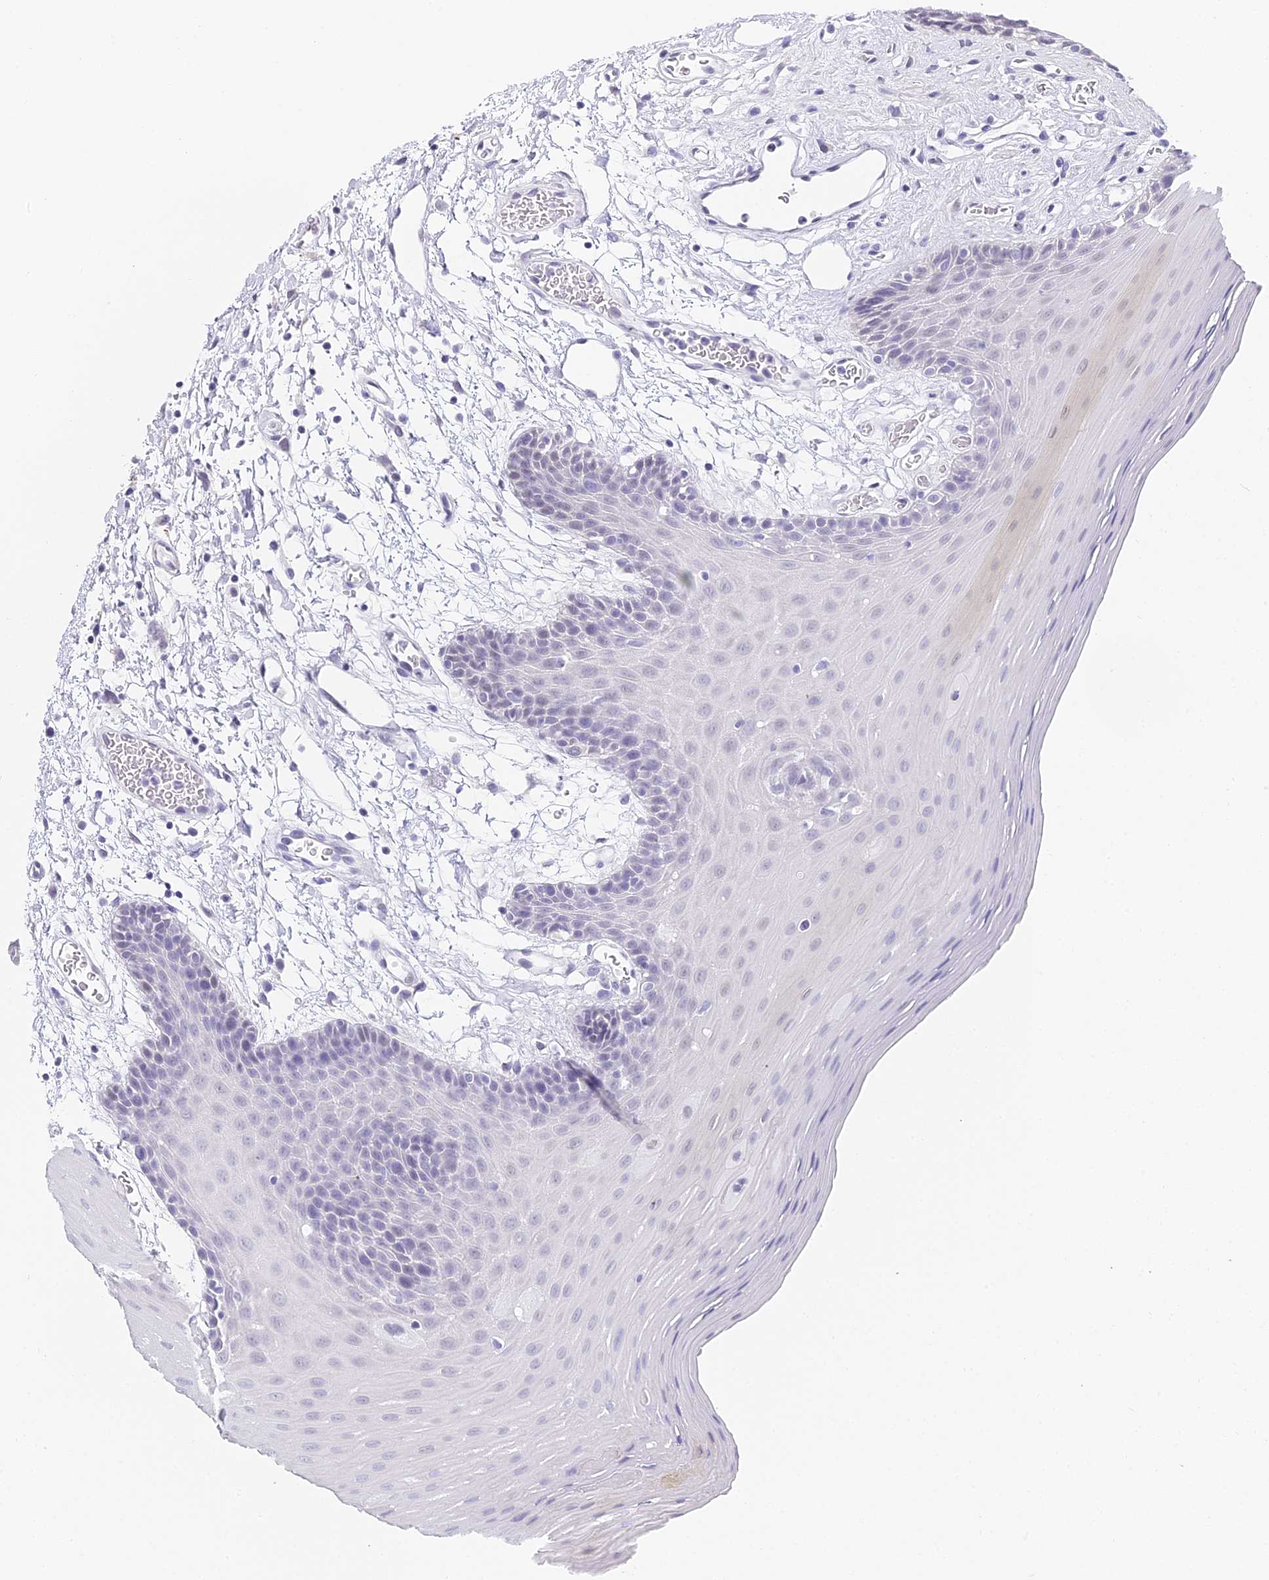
{"staining": {"intensity": "negative", "quantity": "none", "location": "none"}, "tissue": "oral mucosa", "cell_type": "Squamous epithelial cells", "image_type": "normal", "snomed": [{"axis": "morphology", "description": "Normal tissue, NOS"}, {"axis": "topography", "description": "Skeletal muscle"}, {"axis": "topography", "description": "Oral tissue"}, {"axis": "topography", "description": "Salivary gland"}, {"axis": "topography", "description": "Peripheral nerve tissue"}], "caption": "Oral mucosa was stained to show a protein in brown. There is no significant expression in squamous epithelial cells. (Stains: DAB immunohistochemistry (IHC) with hematoxylin counter stain, Microscopy: brightfield microscopy at high magnification).", "gene": "ABHD14A", "patient": {"sex": "male", "age": 54}}